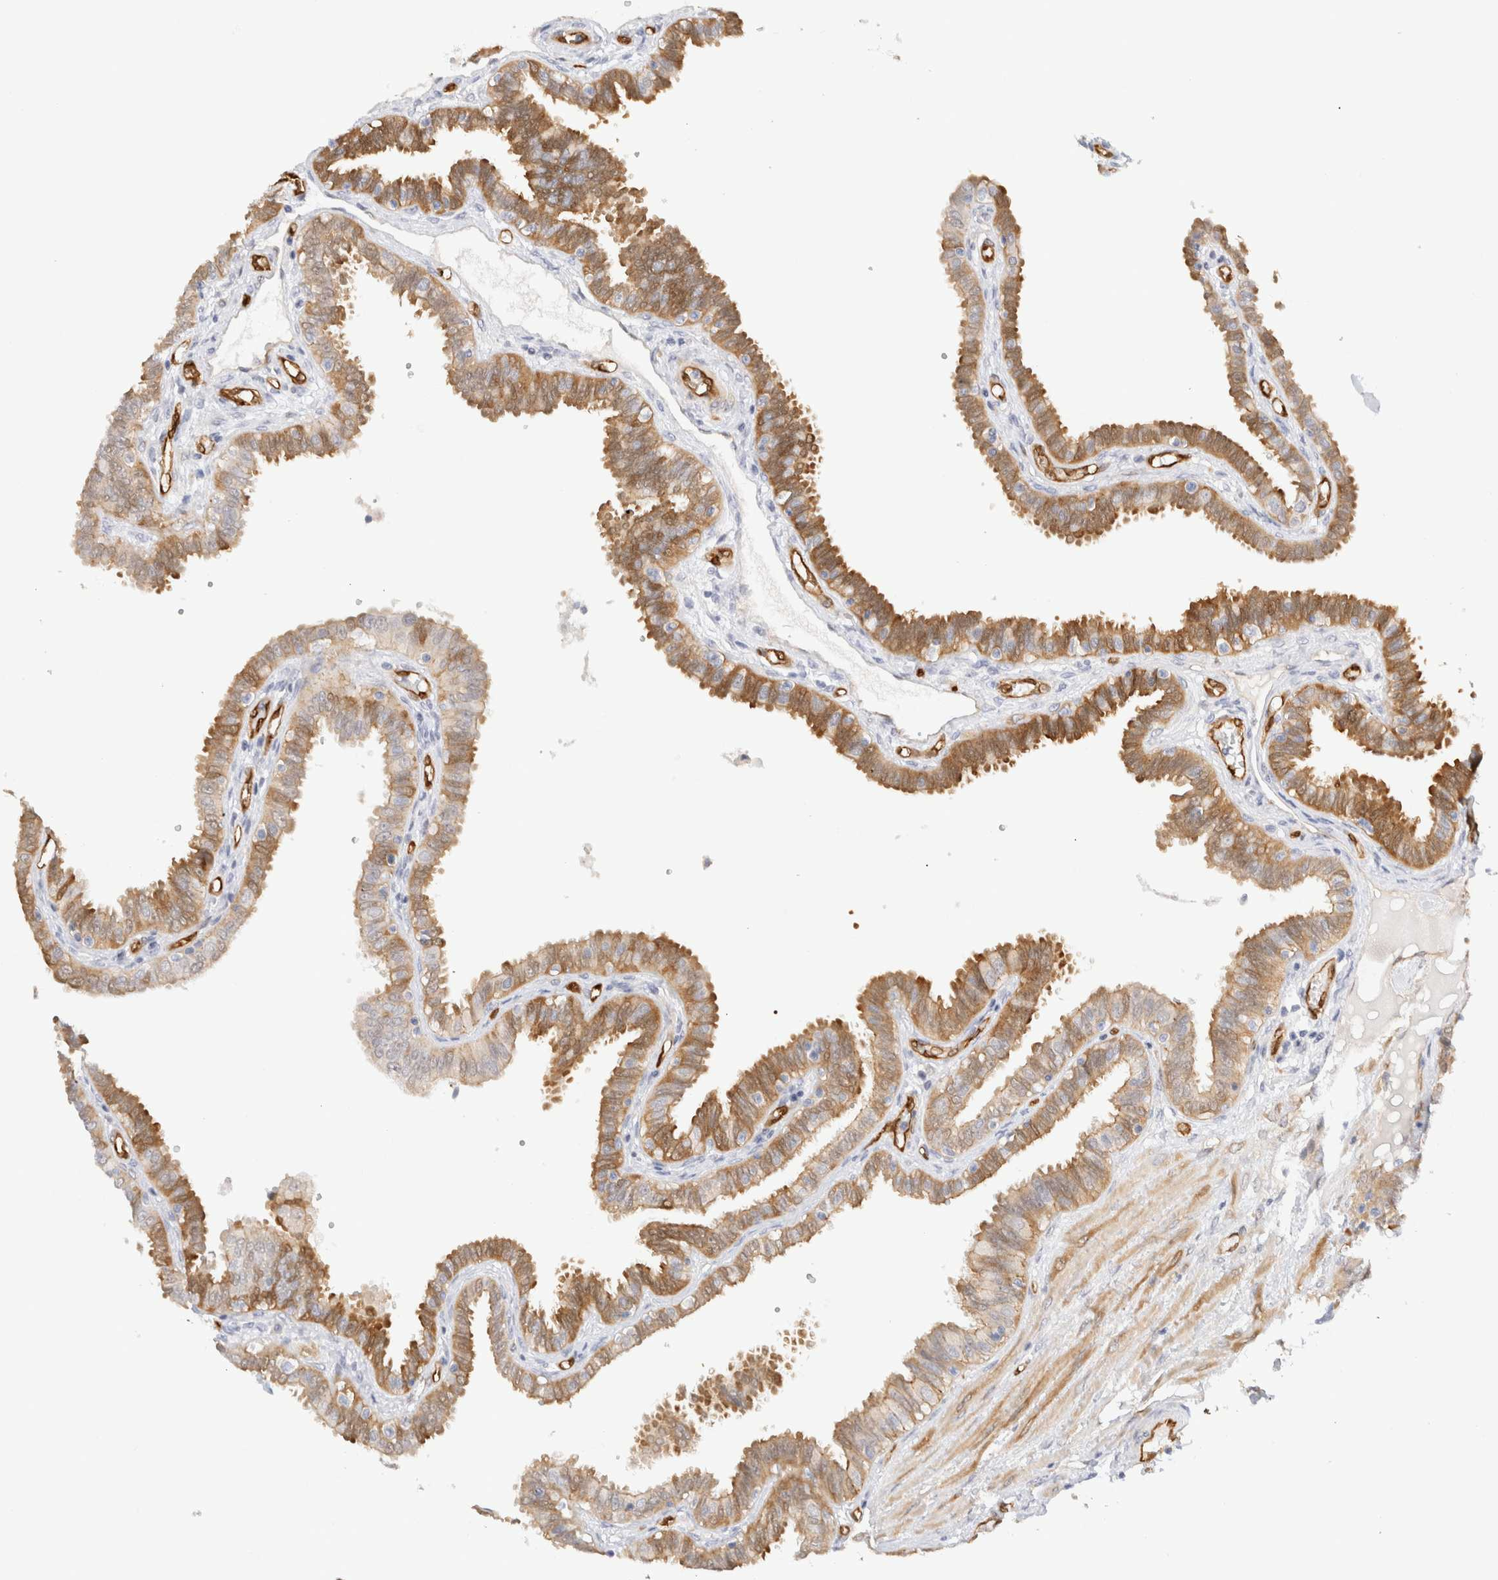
{"staining": {"intensity": "moderate", "quantity": ">75%", "location": "cytoplasmic/membranous"}, "tissue": "fallopian tube", "cell_type": "Glandular cells", "image_type": "normal", "snomed": [{"axis": "morphology", "description": "Normal tissue, NOS"}, {"axis": "topography", "description": "Fallopian tube"}], "caption": "Fallopian tube was stained to show a protein in brown. There is medium levels of moderate cytoplasmic/membranous positivity in approximately >75% of glandular cells. (brown staining indicates protein expression, while blue staining denotes nuclei).", "gene": "LMCD1", "patient": {"sex": "female", "age": 32}}